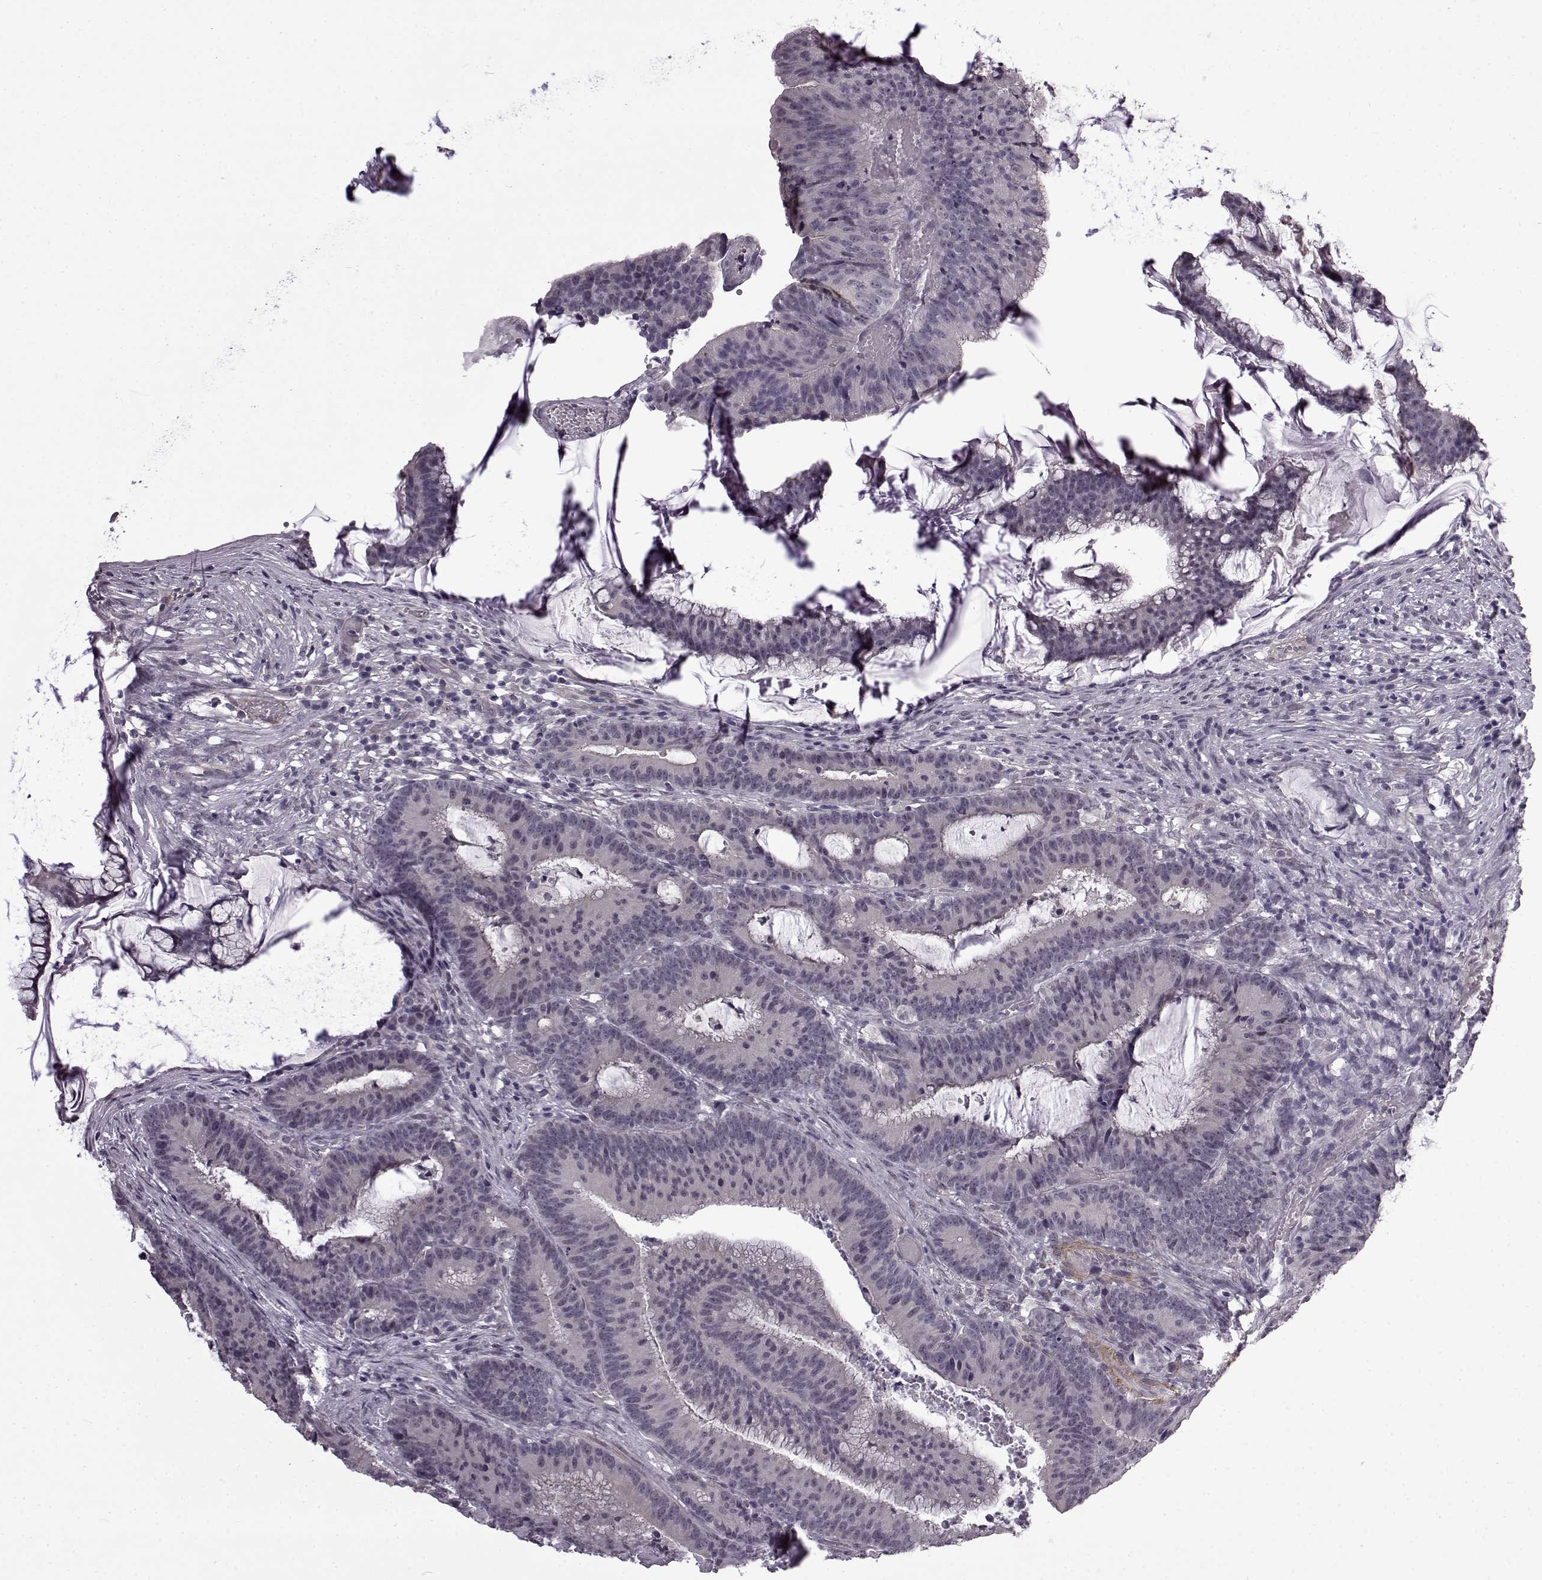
{"staining": {"intensity": "negative", "quantity": "none", "location": "none"}, "tissue": "colorectal cancer", "cell_type": "Tumor cells", "image_type": "cancer", "snomed": [{"axis": "morphology", "description": "Adenocarcinoma, NOS"}, {"axis": "topography", "description": "Colon"}], "caption": "A histopathology image of human adenocarcinoma (colorectal) is negative for staining in tumor cells.", "gene": "SYNPO2", "patient": {"sex": "female", "age": 78}}